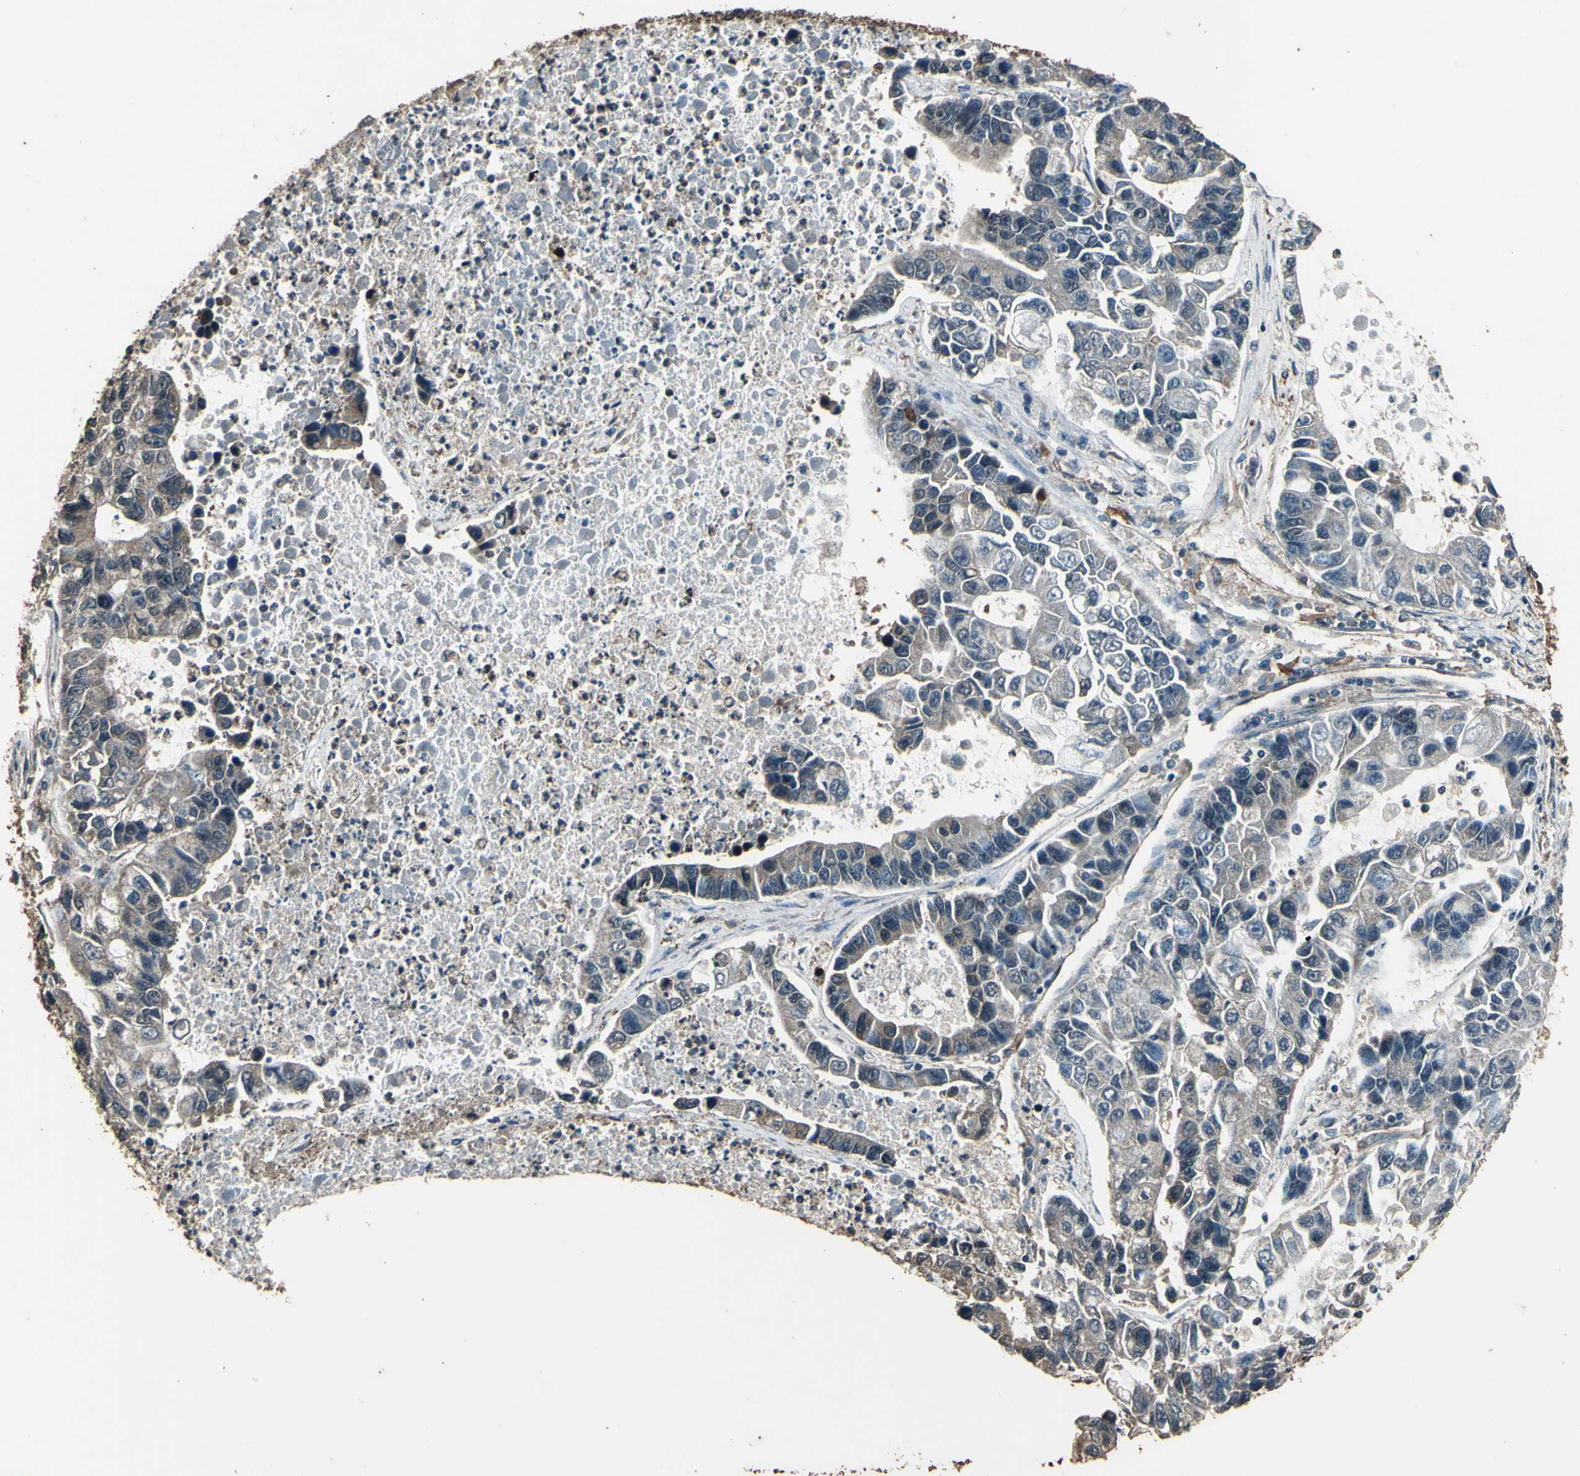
{"staining": {"intensity": "weak", "quantity": ">75%", "location": "cytoplasmic/membranous"}, "tissue": "lung cancer", "cell_type": "Tumor cells", "image_type": "cancer", "snomed": [{"axis": "morphology", "description": "Adenocarcinoma, NOS"}, {"axis": "topography", "description": "Lung"}], "caption": "A brown stain highlights weak cytoplasmic/membranous staining of a protein in human adenocarcinoma (lung) tumor cells. (DAB = brown stain, brightfield microscopy at high magnification).", "gene": "TSPO", "patient": {"sex": "female", "age": 51}}